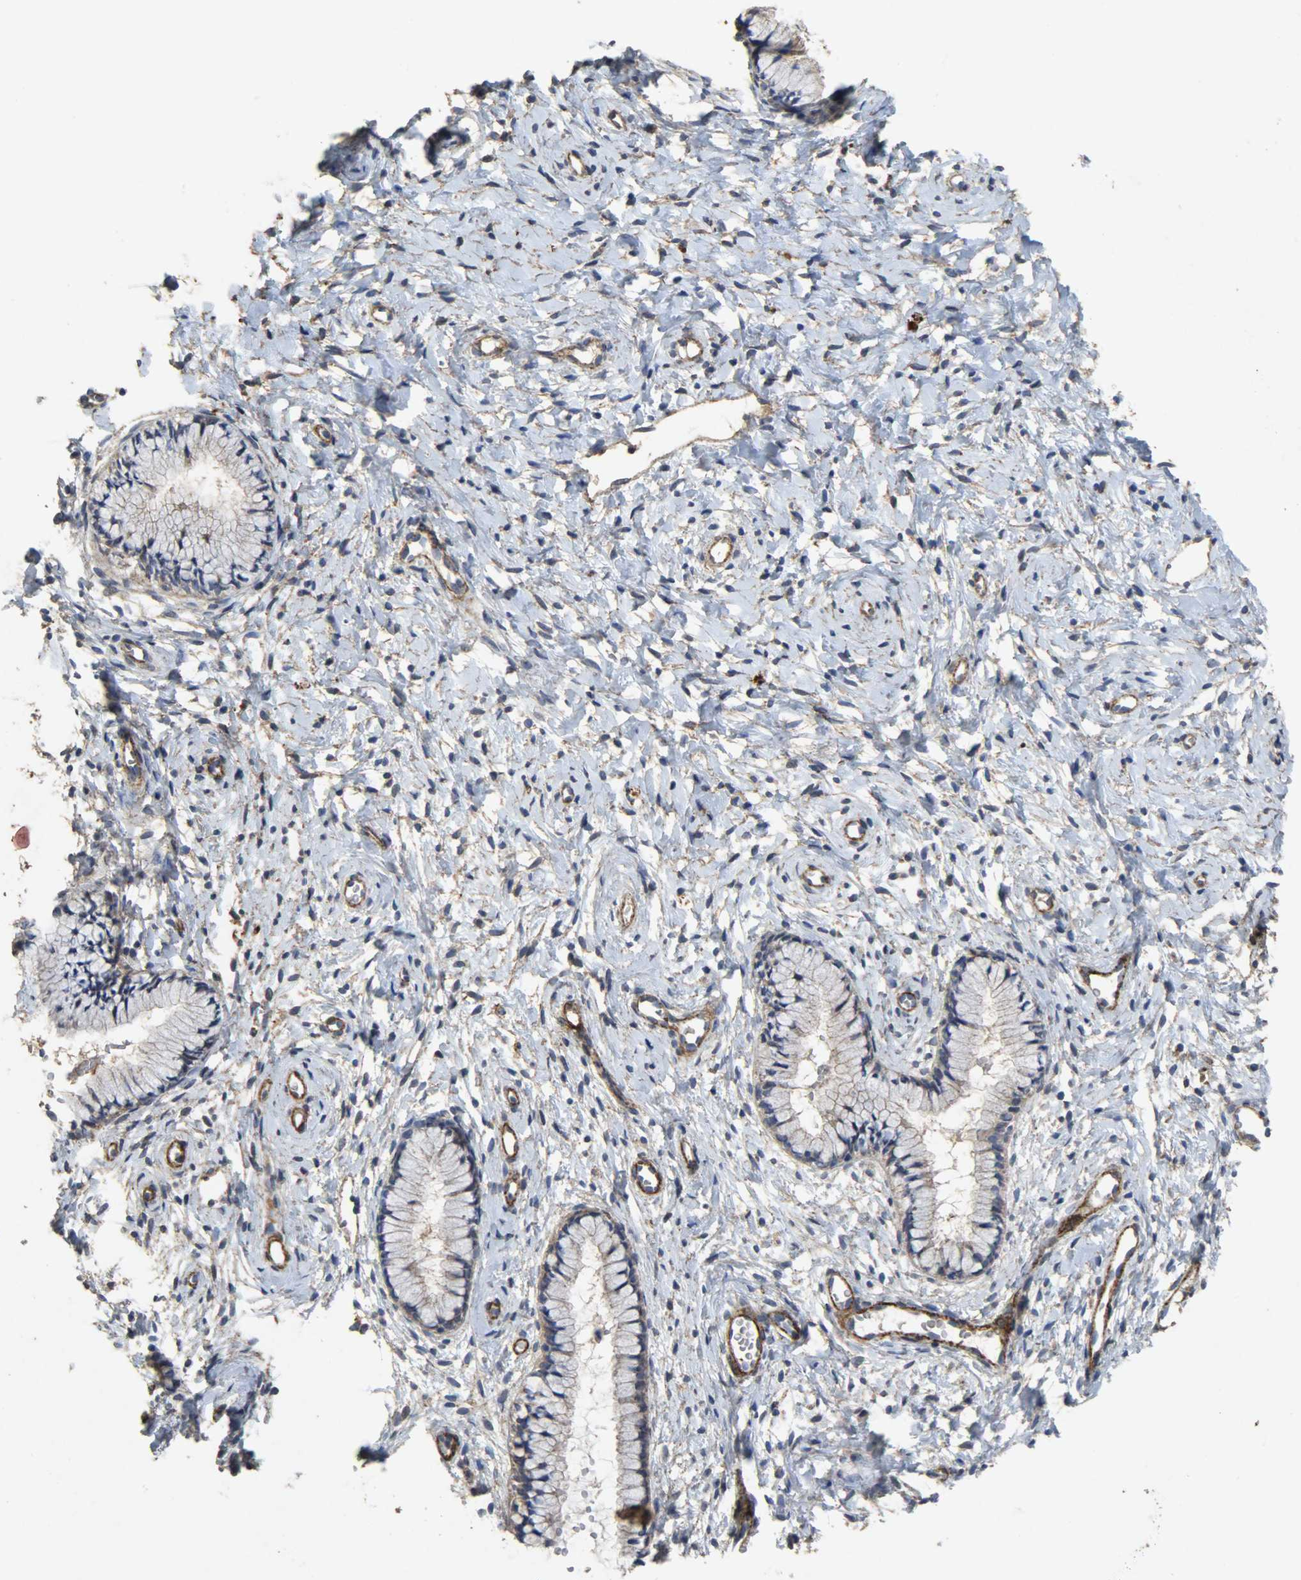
{"staining": {"intensity": "weak", "quantity": ">75%", "location": "cytoplasmic/membranous"}, "tissue": "cervix", "cell_type": "Glandular cells", "image_type": "normal", "snomed": [{"axis": "morphology", "description": "Normal tissue, NOS"}, {"axis": "topography", "description": "Cervix"}], "caption": "Immunohistochemistry micrograph of benign cervix: cervix stained using immunohistochemistry reveals low levels of weak protein expression localized specifically in the cytoplasmic/membranous of glandular cells, appearing as a cytoplasmic/membranous brown color.", "gene": "TPM4", "patient": {"sex": "female", "age": 46}}